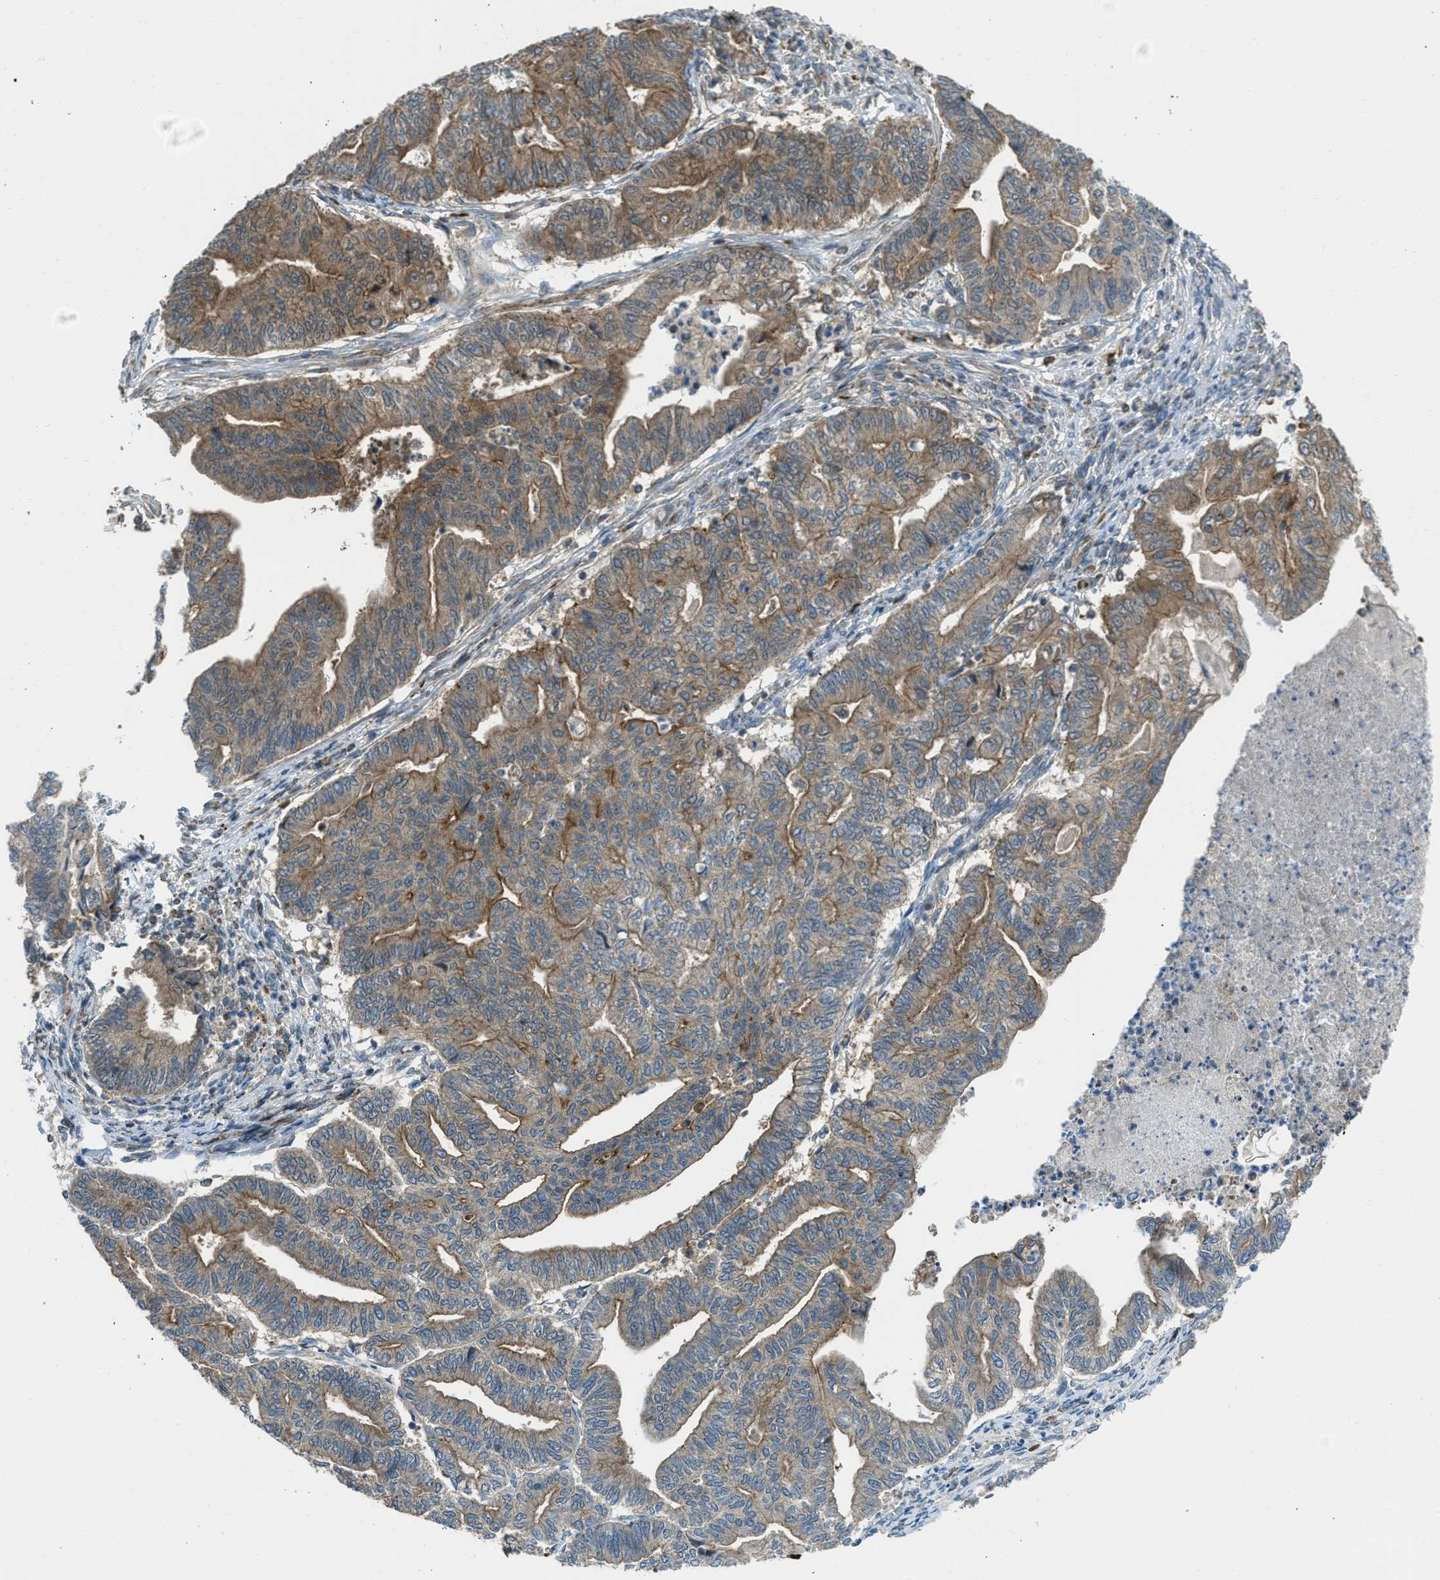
{"staining": {"intensity": "moderate", "quantity": ">75%", "location": "cytoplasmic/membranous"}, "tissue": "endometrial cancer", "cell_type": "Tumor cells", "image_type": "cancer", "snomed": [{"axis": "morphology", "description": "Adenocarcinoma, NOS"}, {"axis": "topography", "description": "Endometrium"}], "caption": "Immunohistochemical staining of adenocarcinoma (endometrial) reveals medium levels of moderate cytoplasmic/membranous positivity in approximately >75% of tumor cells.", "gene": "SESN2", "patient": {"sex": "female", "age": 79}}